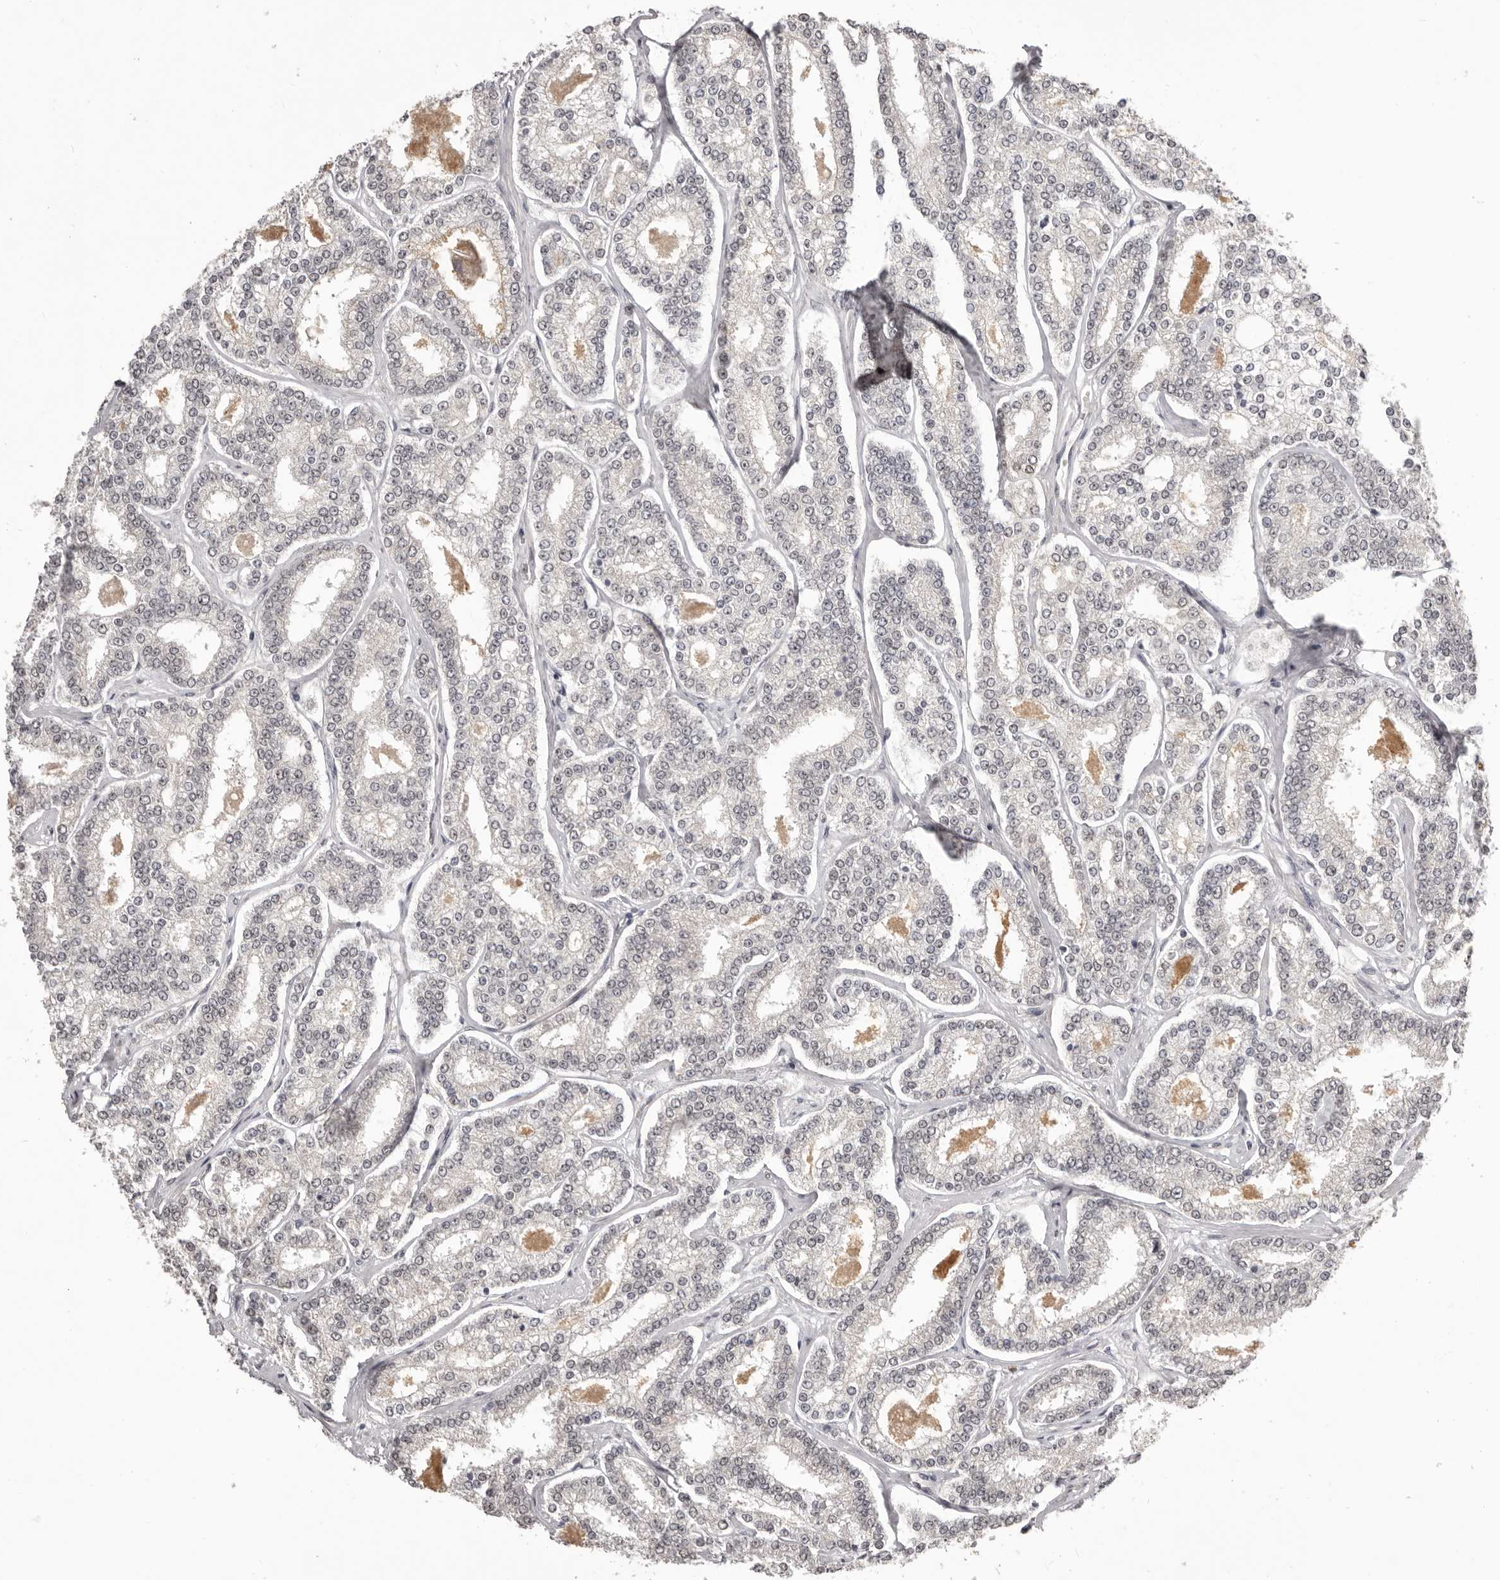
{"staining": {"intensity": "negative", "quantity": "none", "location": "none"}, "tissue": "prostate cancer", "cell_type": "Tumor cells", "image_type": "cancer", "snomed": [{"axis": "morphology", "description": "Normal tissue, NOS"}, {"axis": "morphology", "description": "Adenocarcinoma, High grade"}, {"axis": "topography", "description": "Prostate"}], "caption": "Tumor cells show no significant protein positivity in prostate high-grade adenocarcinoma.", "gene": "RNF2", "patient": {"sex": "male", "age": 83}}